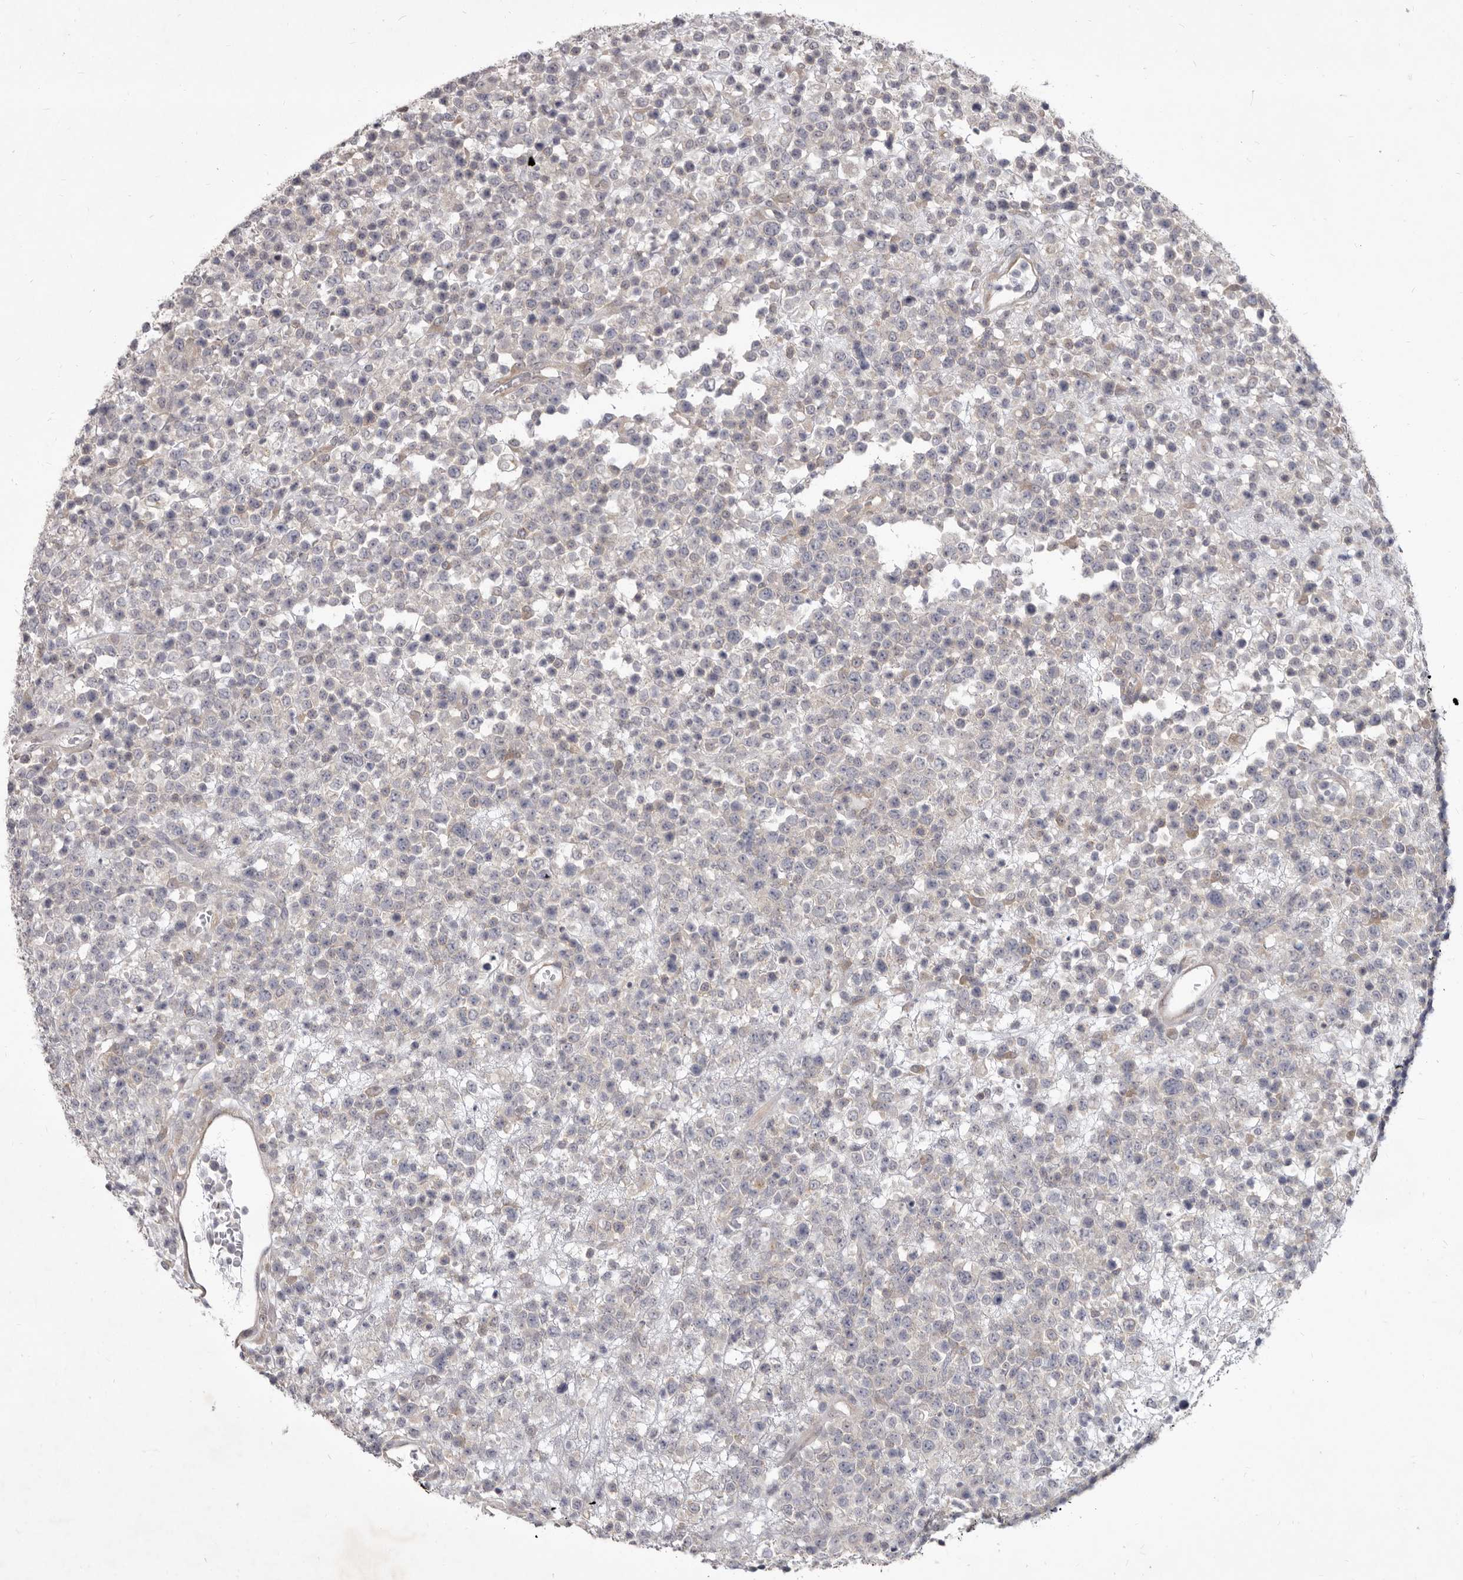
{"staining": {"intensity": "negative", "quantity": "none", "location": "none"}, "tissue": "lymphoma", "cell_type": "Tumor cells", "image_type": "cancer", "snomed": [{"axis": "morphology", "description": "Malignant lymphoma, non-Hodgkin's type, High grade"}, {"axis": "topography", "description": "Colon"}], "caption": "An image of human malignant lymphoma, non-Hodgkin's type (high-grade) is negative for staining in tumor cells.", "gene": "GSK3B", "patient": {"sex": "female", "age": 53}}